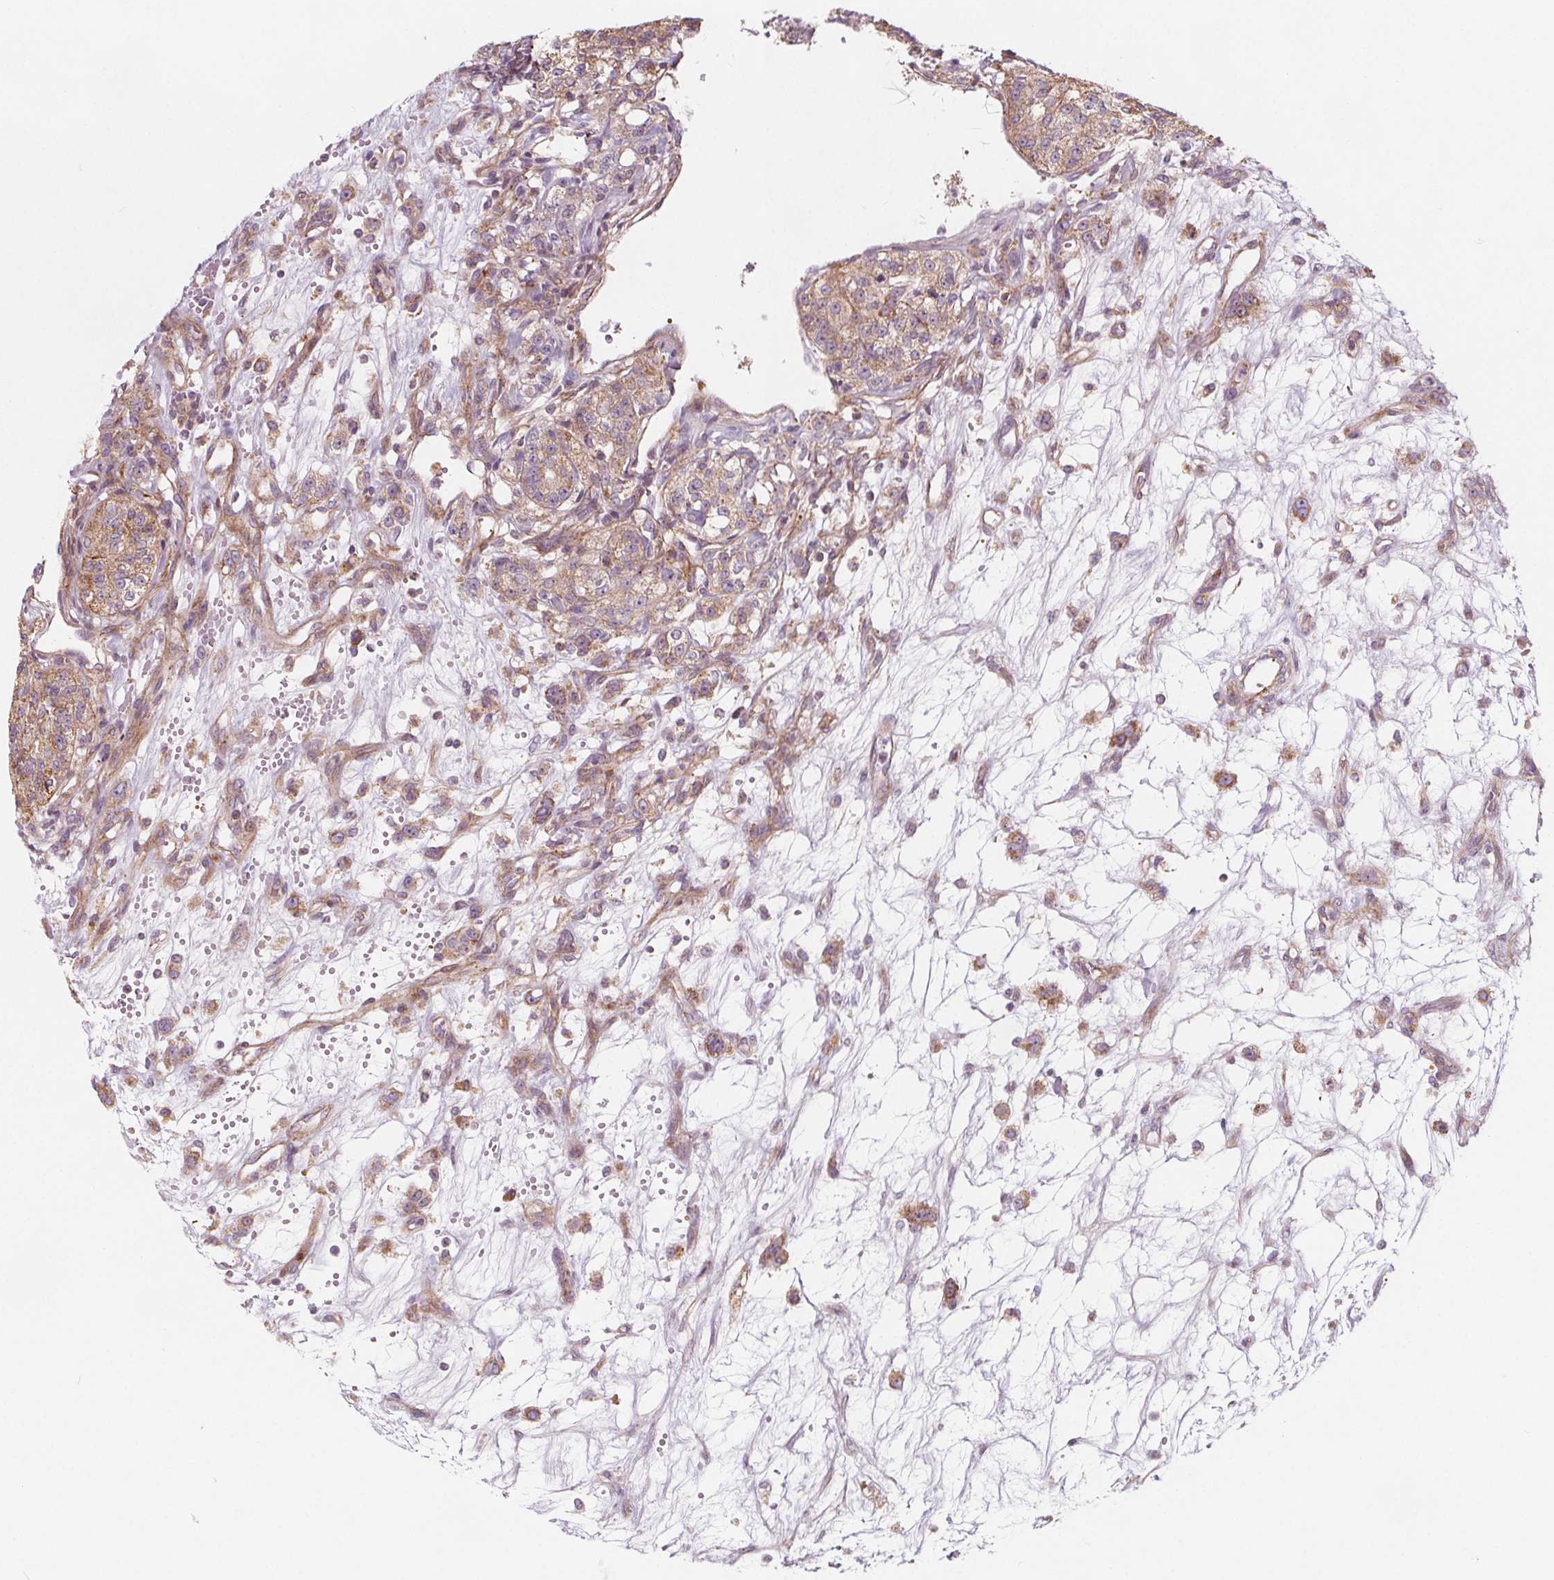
{"staining": {"intensity": "weak", "quantity": ">75%", "location": "cytoplasmic/membranous"}, "tissue": "renal cancer", "cell_type": "Tumor cells", "image_type": "cancer", "snomed": [{"axis": "morphology", "description": "Adenocarcinoma, NOS"}, {"axis": "topography", "description": "Kidney"}], "caption": "Renal cancer stained with a protein marker demonstrates weak staining in tumor cells.", "gene": "ADAM33", "patient": {"sex": "female", "age": 63}}